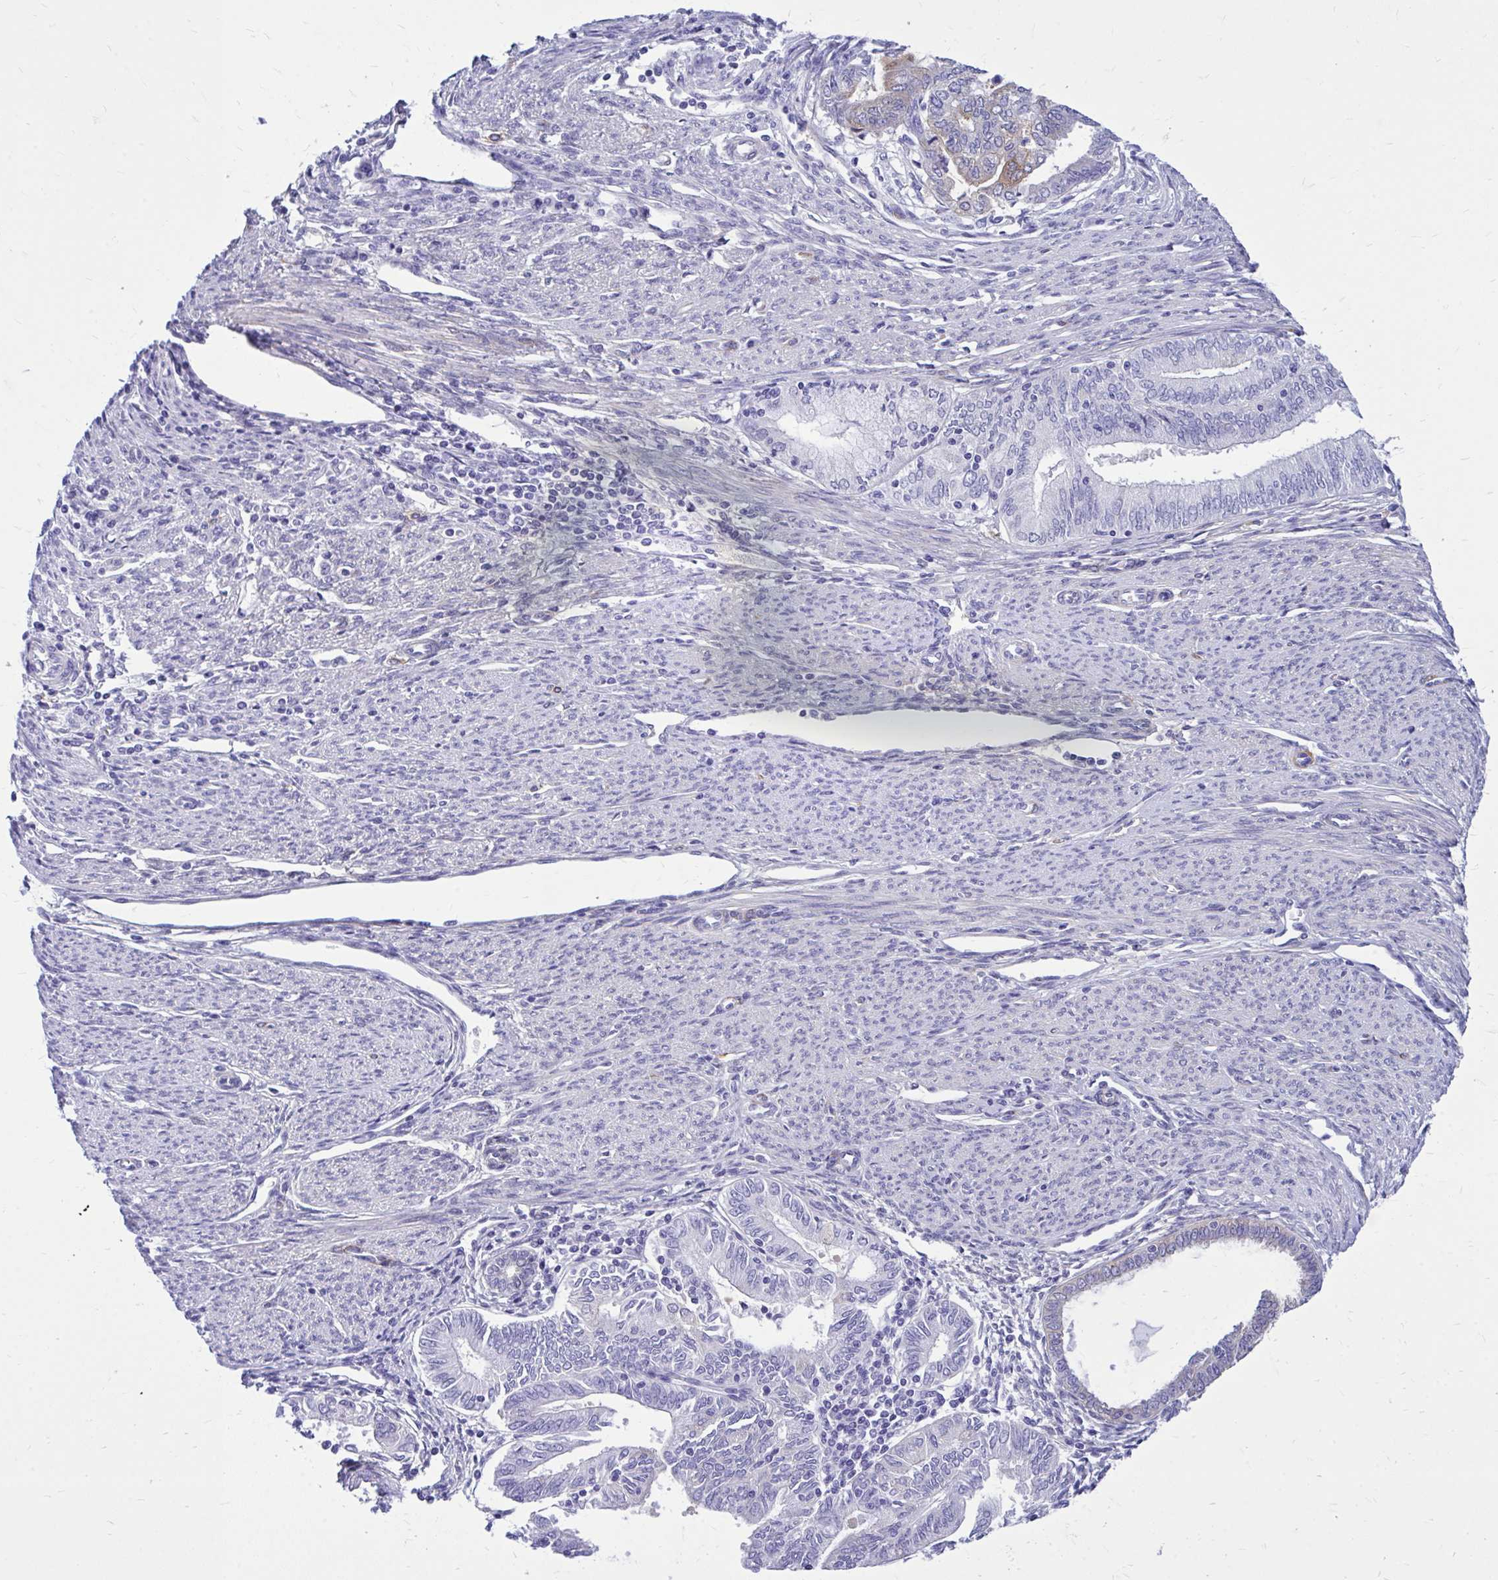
{"staining": {"intensity": "weak", "quantity": "<25%", "location": "cytoplasmic/membranous"}, "tissue": "endometrial cancer", "cell_type": "Tumor cells", "image_type": "cancer", "snomed": [{"axis": "morphology", "description": "Adenocarcinoma, NOS"}, {"axis": "topography", "description": "Endometrium"}], "caption": "Tumor cells show no significant staining in endometrial adenocarcinoma.", "gene": "EPB41L1", "patient": {"sex": "female", "age": 79}}